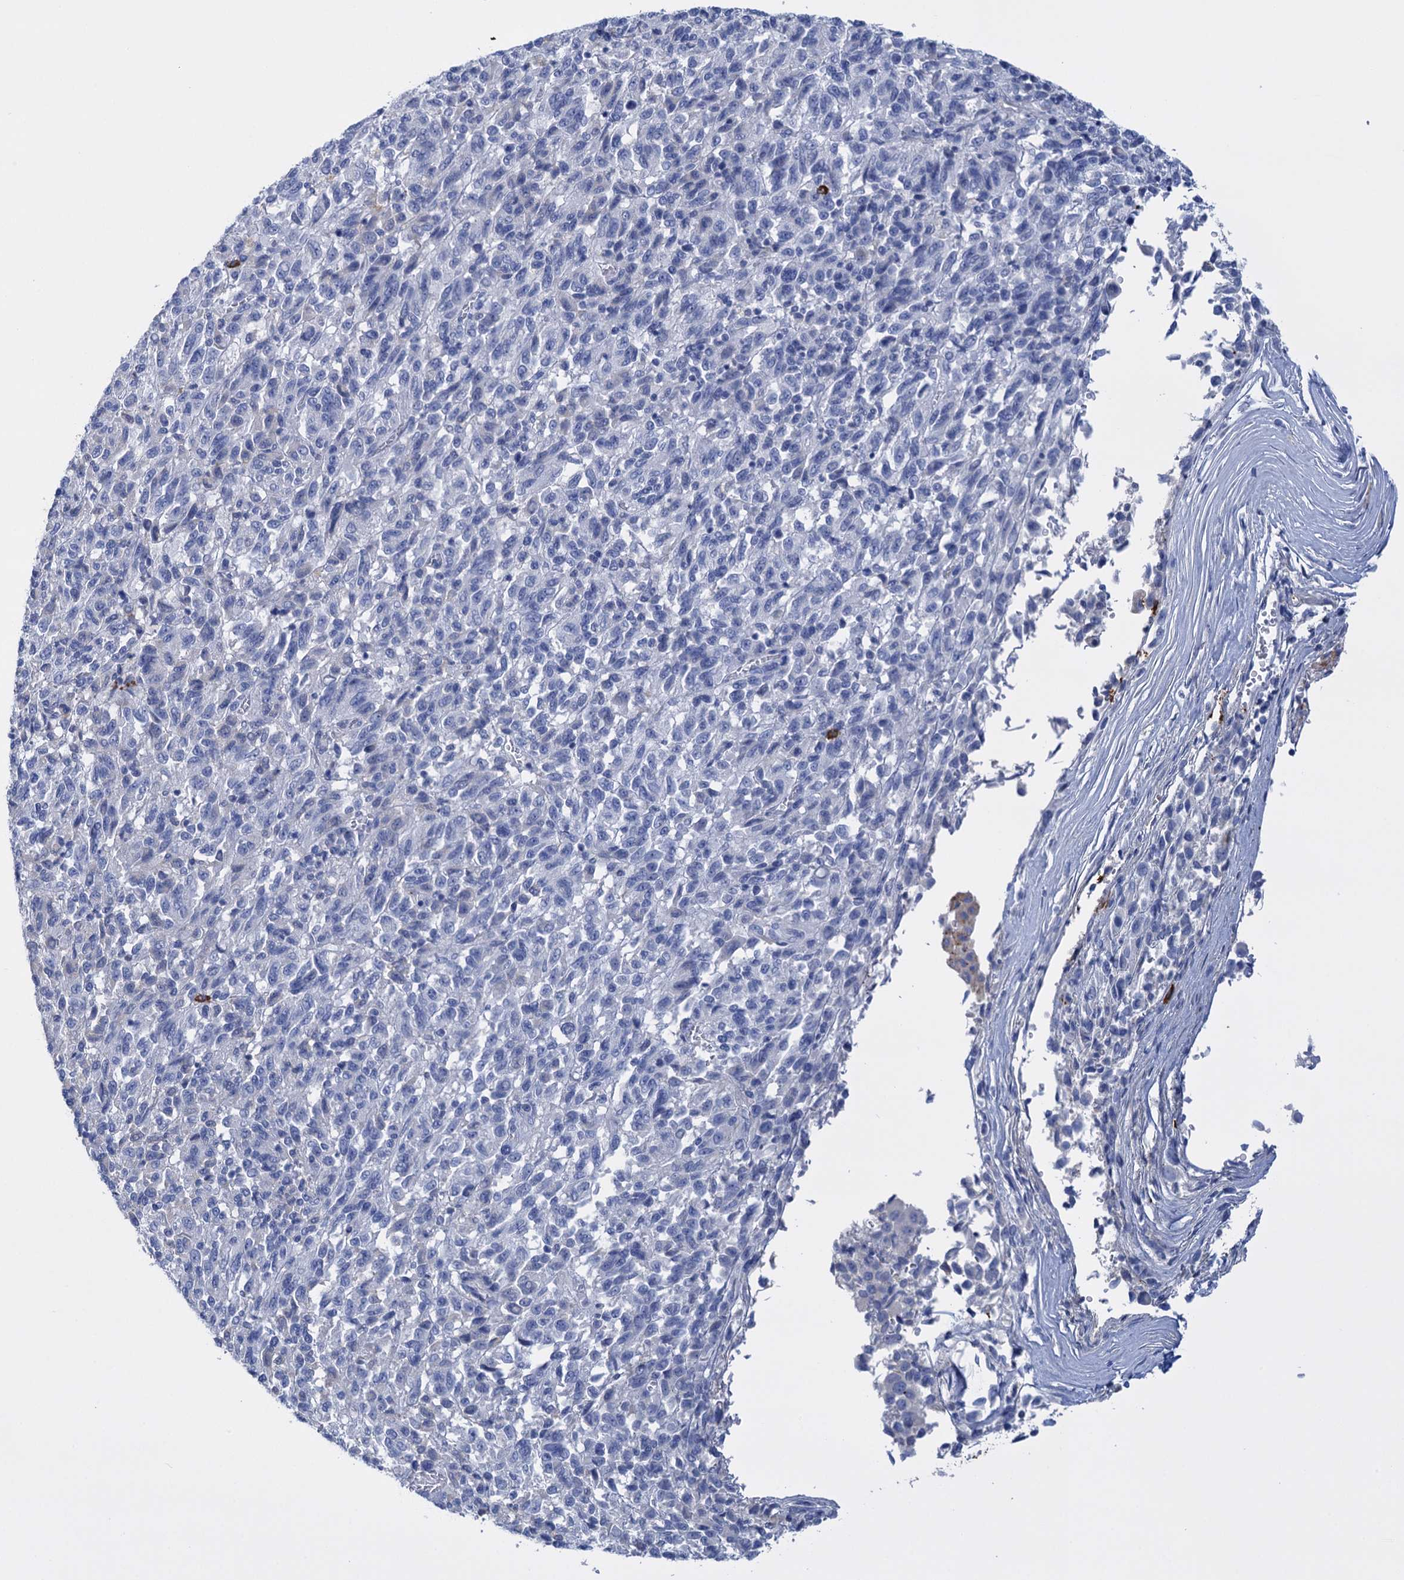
{"staining": {"intensity": "negative", "quantity": "none", "location": "none"}, "tissue": "melanoma", "cell_type": "Tumor cells", "image_type": "cancer", "snomed": [{"axis": "morphology", "description": "Malignant melanoma, Metastatic site"}, {"axis": "topography", "description": "Lung"}], "caption": "Melanoma stained for a protein using immunohistochemistry demonstrates no positivity tumor cells.", "gene": "FBXW12", "patient": {"sex": "male", "age": 64}}